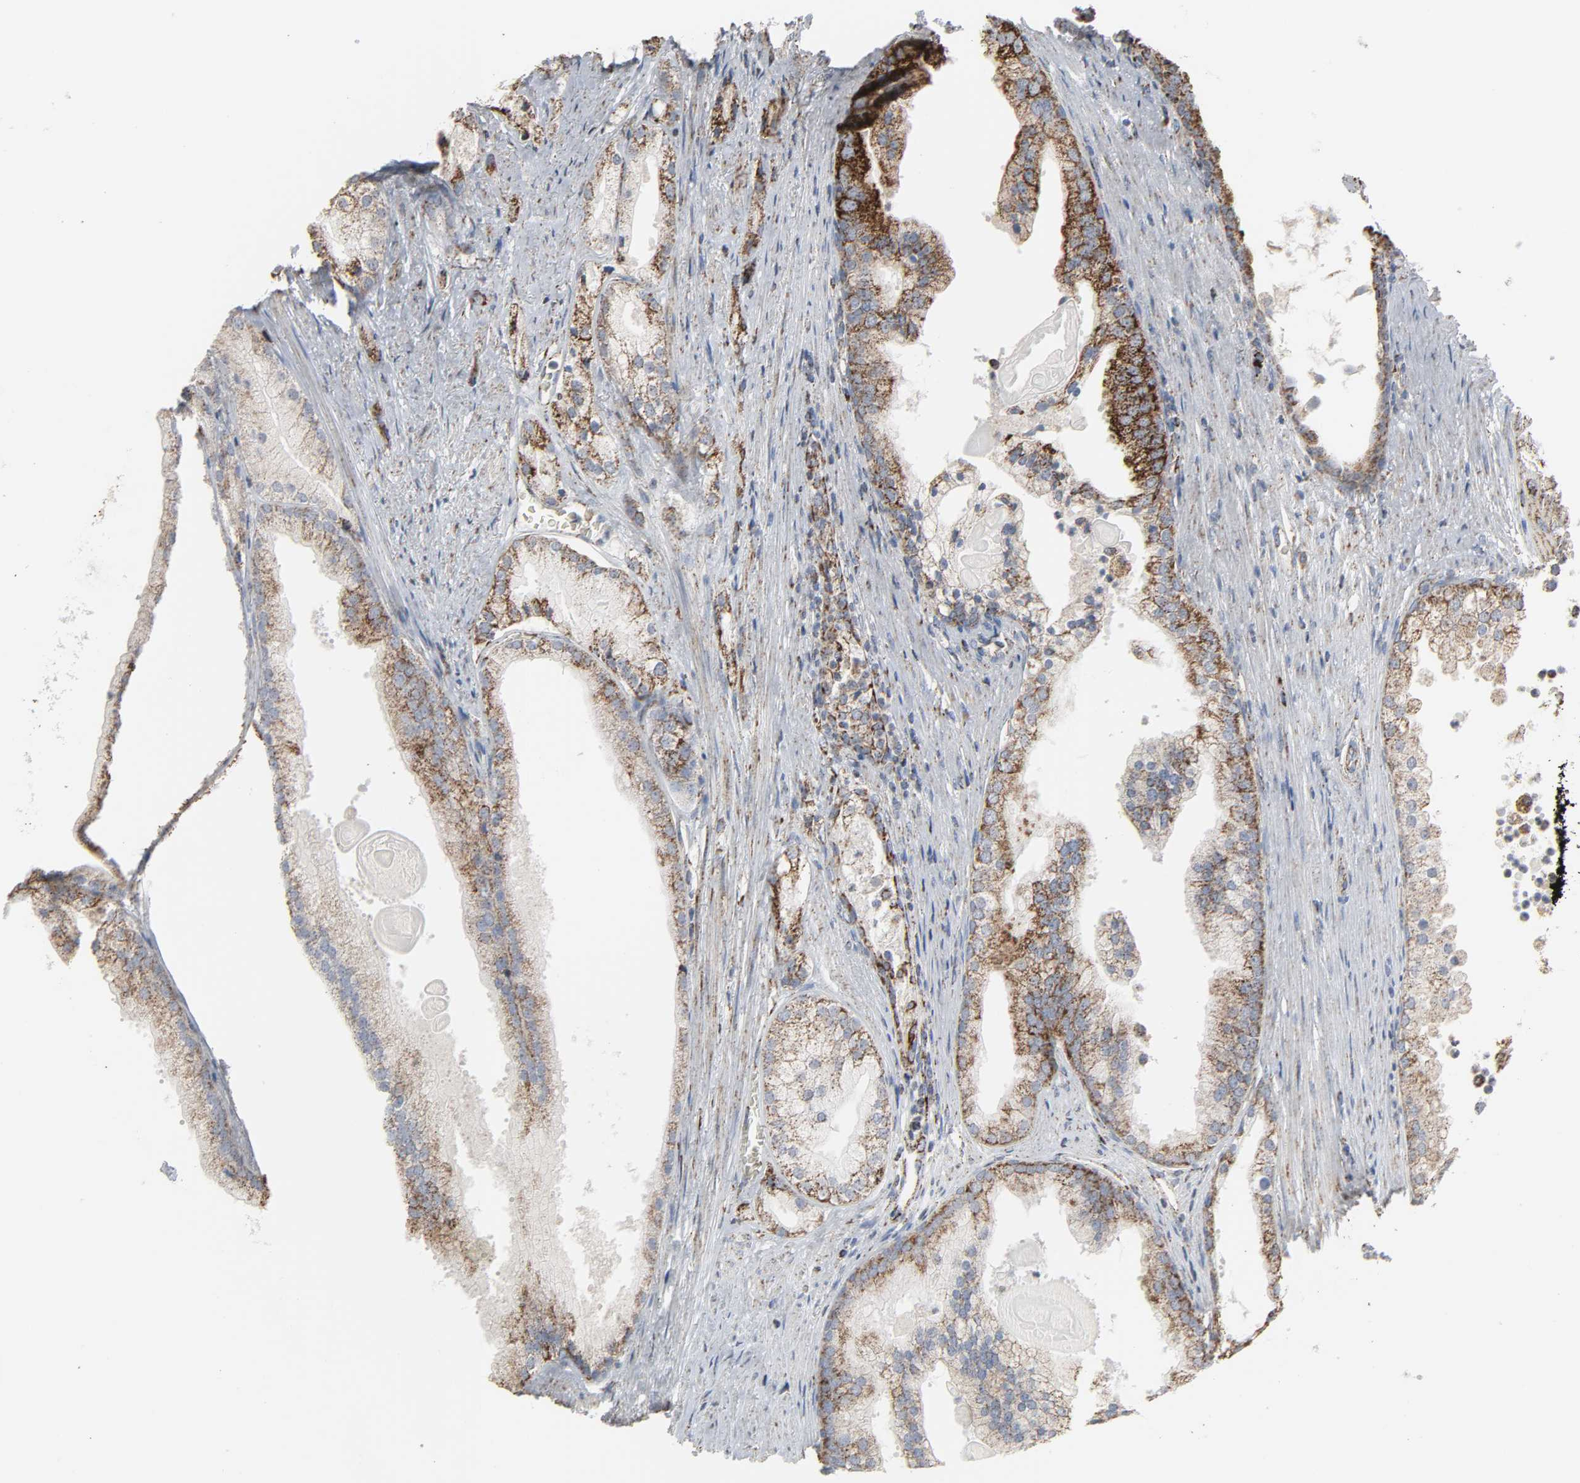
{"staining": {"intensity": "strong", "quantity": ">75%", "location": "cytoplasmic/membranous"}, "tissue": "prostate cancer", "cell_type": "Tumor cells", "image_type": "cancer", "snomed": [{"axis": "morphology", "description": "Adenocarcinoma, Low grade"}, {"axis": "topography", "description": "Prostate"}], "caption": "Protein staining demonstrates strong cytoplasmic/membranous positivity in about >75% of tumor cells in prostate low-grade adenocarcinoma. (Brightfield microscopy of DAB IHC at high magnification).", "gene": "ACAT1", "patient": {"sex": "male", "age": 69}}